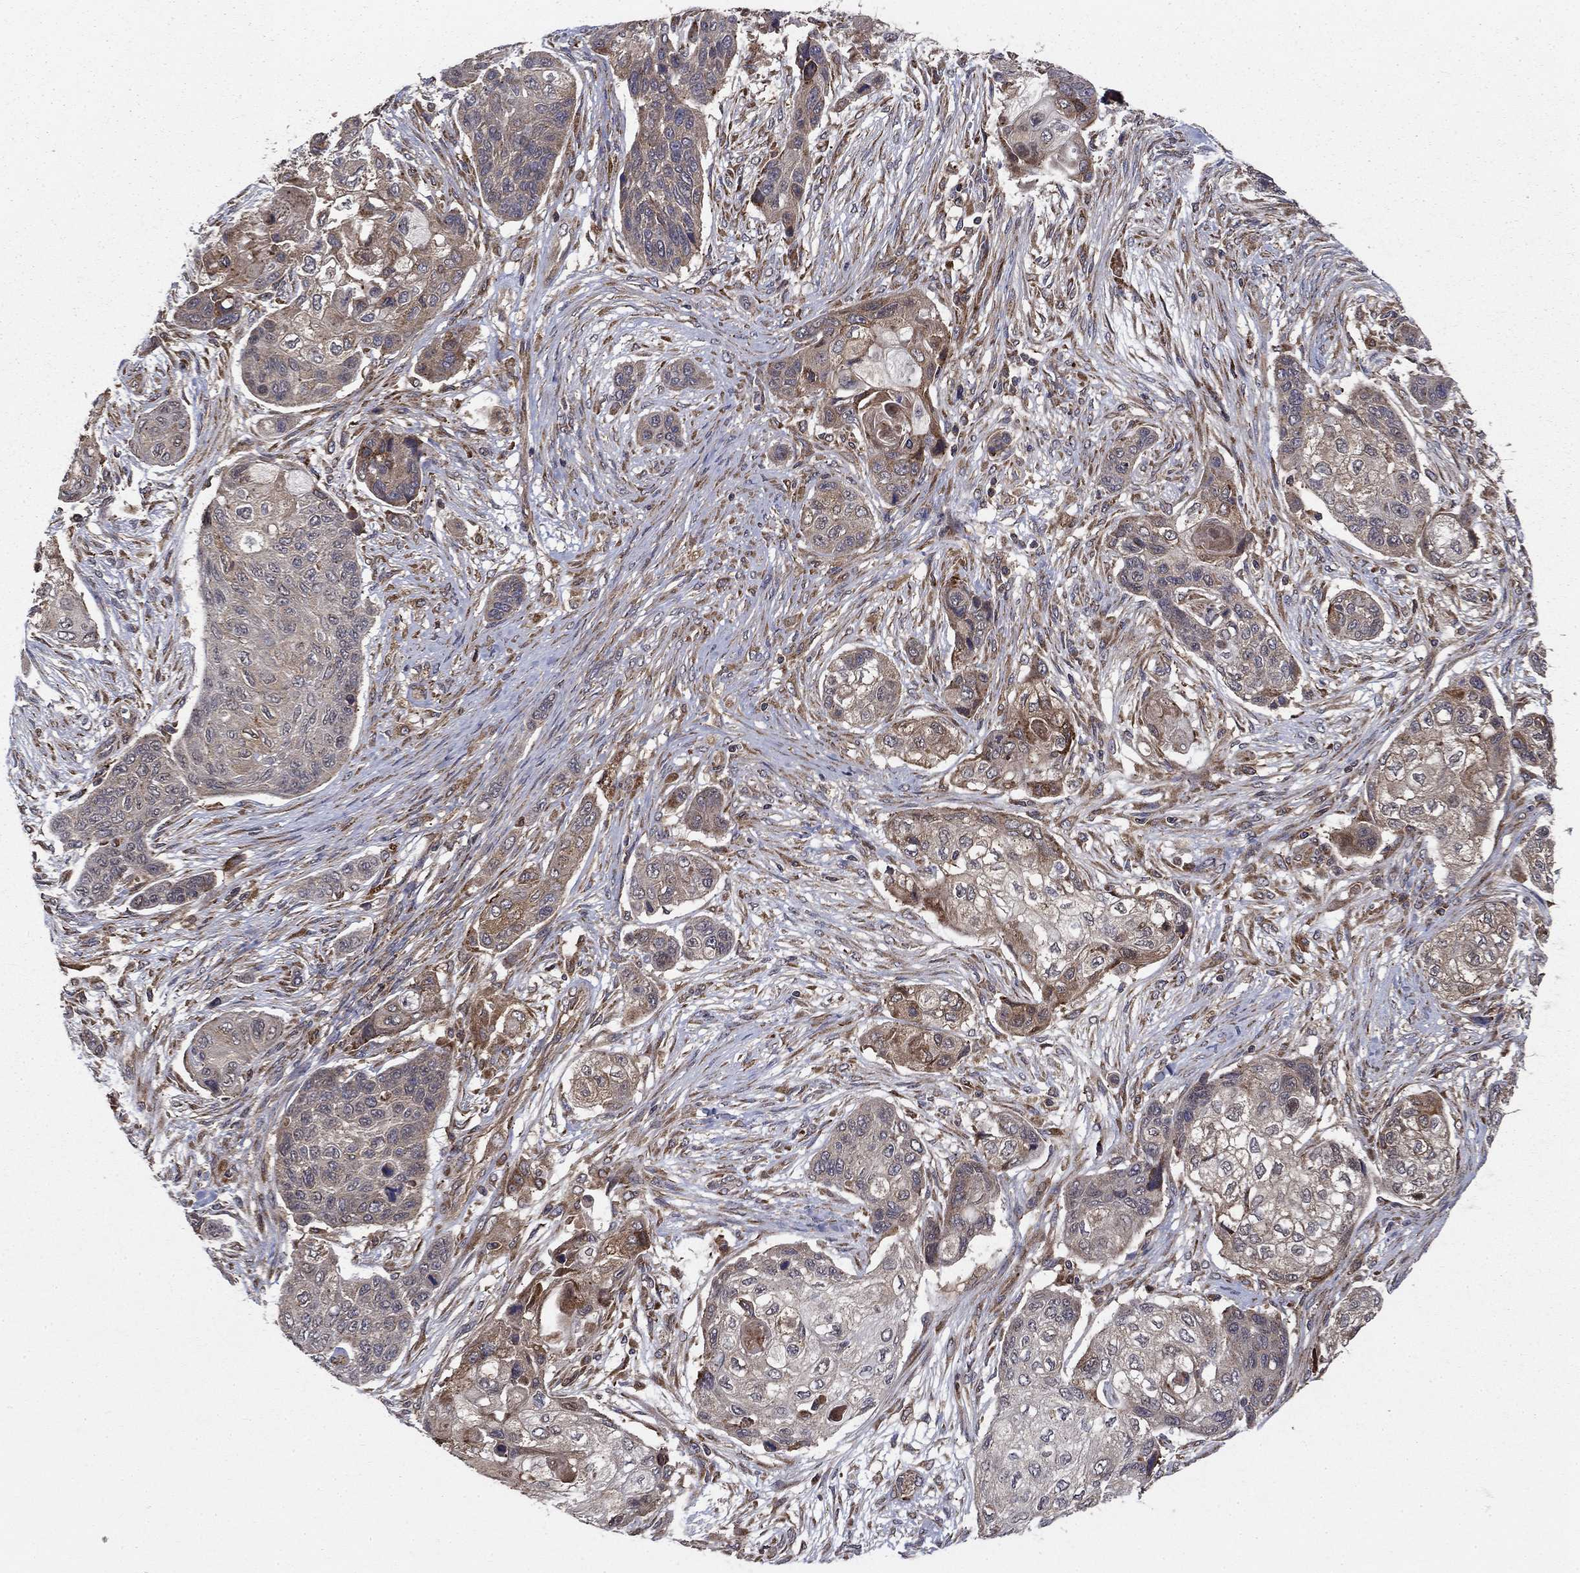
{"staining": {"intensity": "weak", "quantity": "<25%", "location": "cytoplasmic/membranous"}, "tissue": "lung cancer", "cell_type": "Tumor cells", "image_type": "cancer", "snomed": [{"axis": "morphology", "description": "Squamous cell carcinoma, NOS"}, {"axis": "topography", "description": "Lung"}], "caption": "Tumor cells show no significant expression in lung squamous cell carcinoma.", "gene": "BABAM2", "patient": {"sex": "male", "age": 69}}